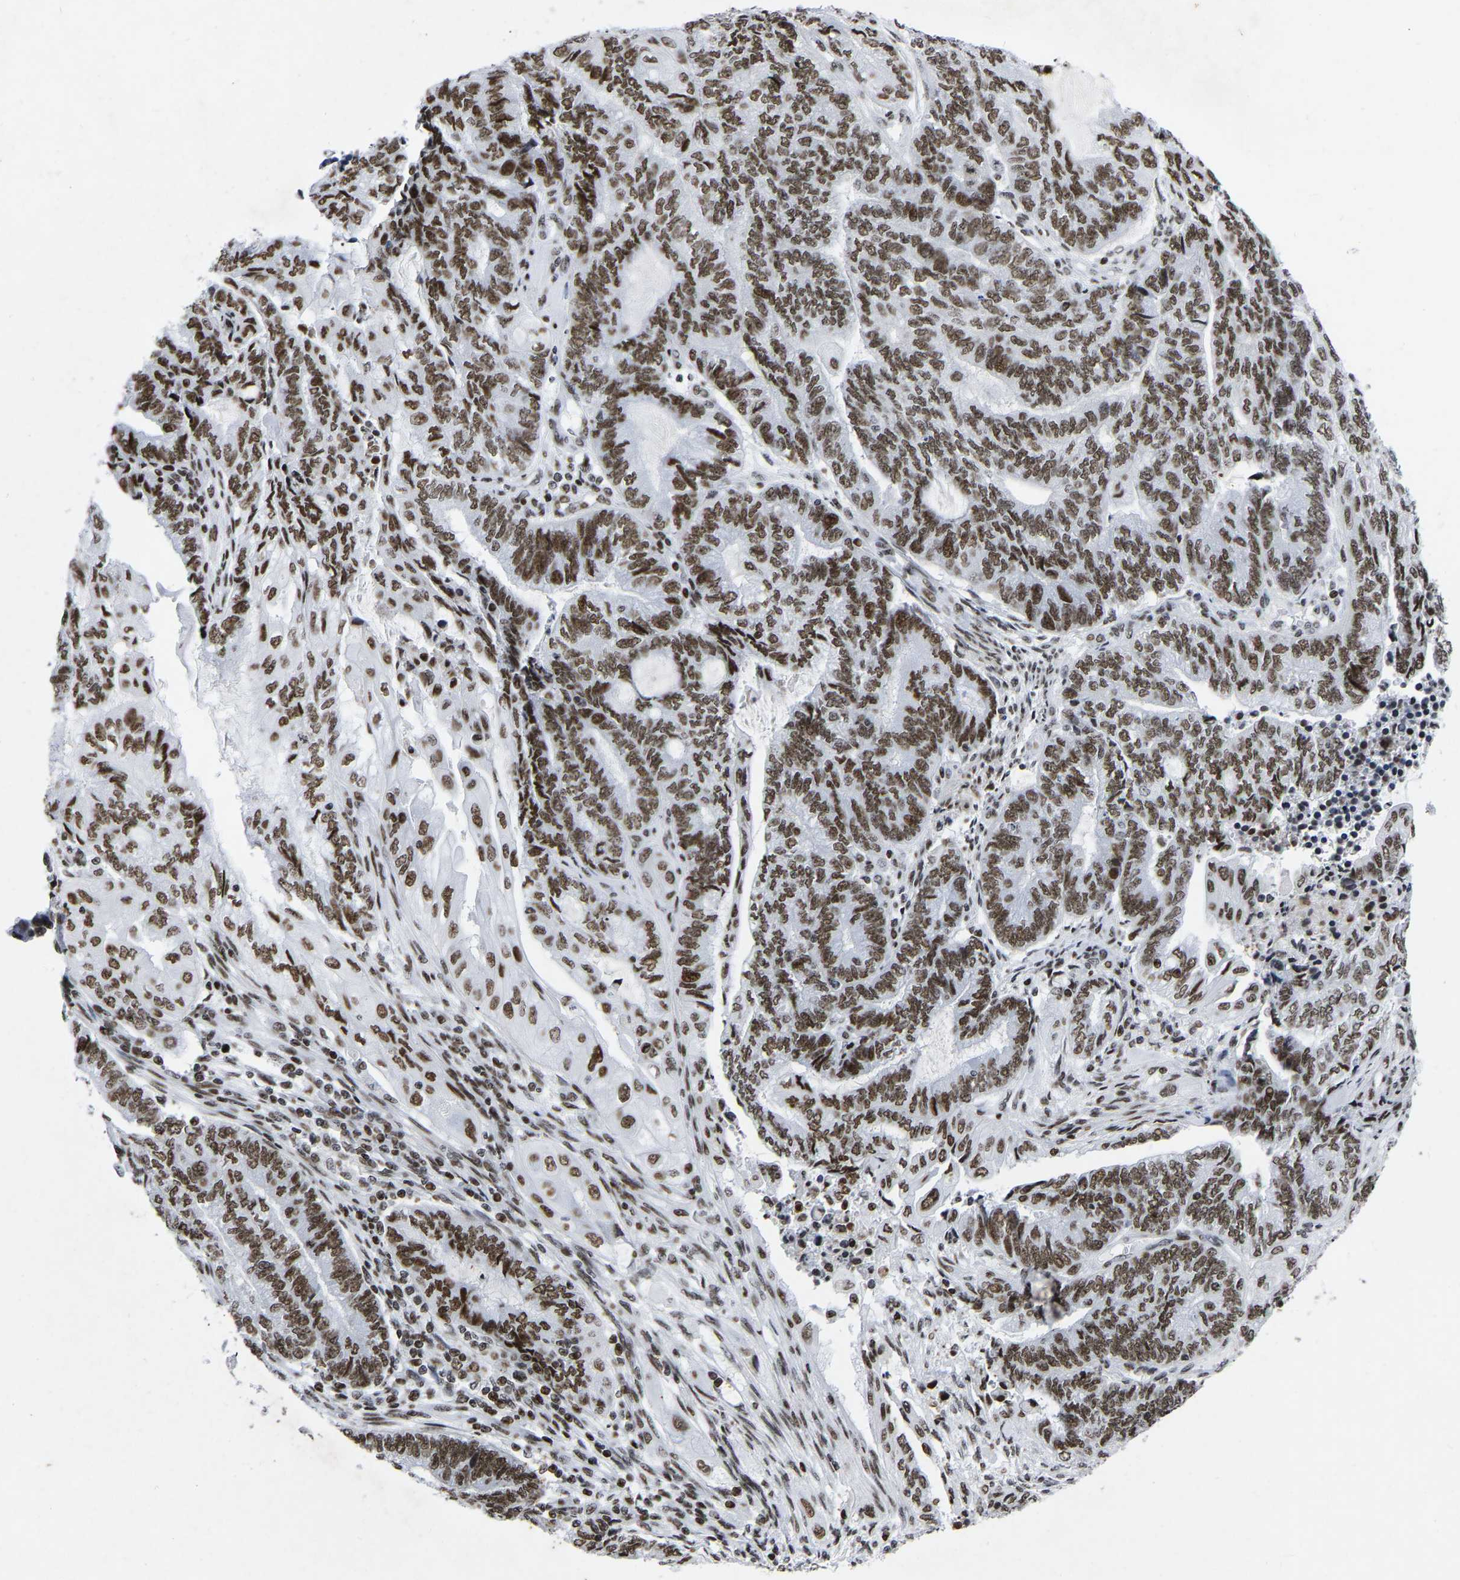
{"staining": {"intensity": "moderate", "quantity": ">75%", "location": "nuclear"}, "tissue": "endometrial cancer", "cell_type": "Tumor cells", "image_type": "cancer", "snomed": [{"axis": "morphology", "description": "Adenocarcinoma, NOS"}, {"axis": "topography", "description": "Uterus"}, {"axis": "topography", "description": "Endometrium"}], "caption": "This is a micrograph of immunohistochemistry staining of adenocarcinoma (endometrial), which shows moderate positivity in the nuclear of tumor cells.", "gene": "PRCC", "patient": {"sex": "female", "age": 70}}